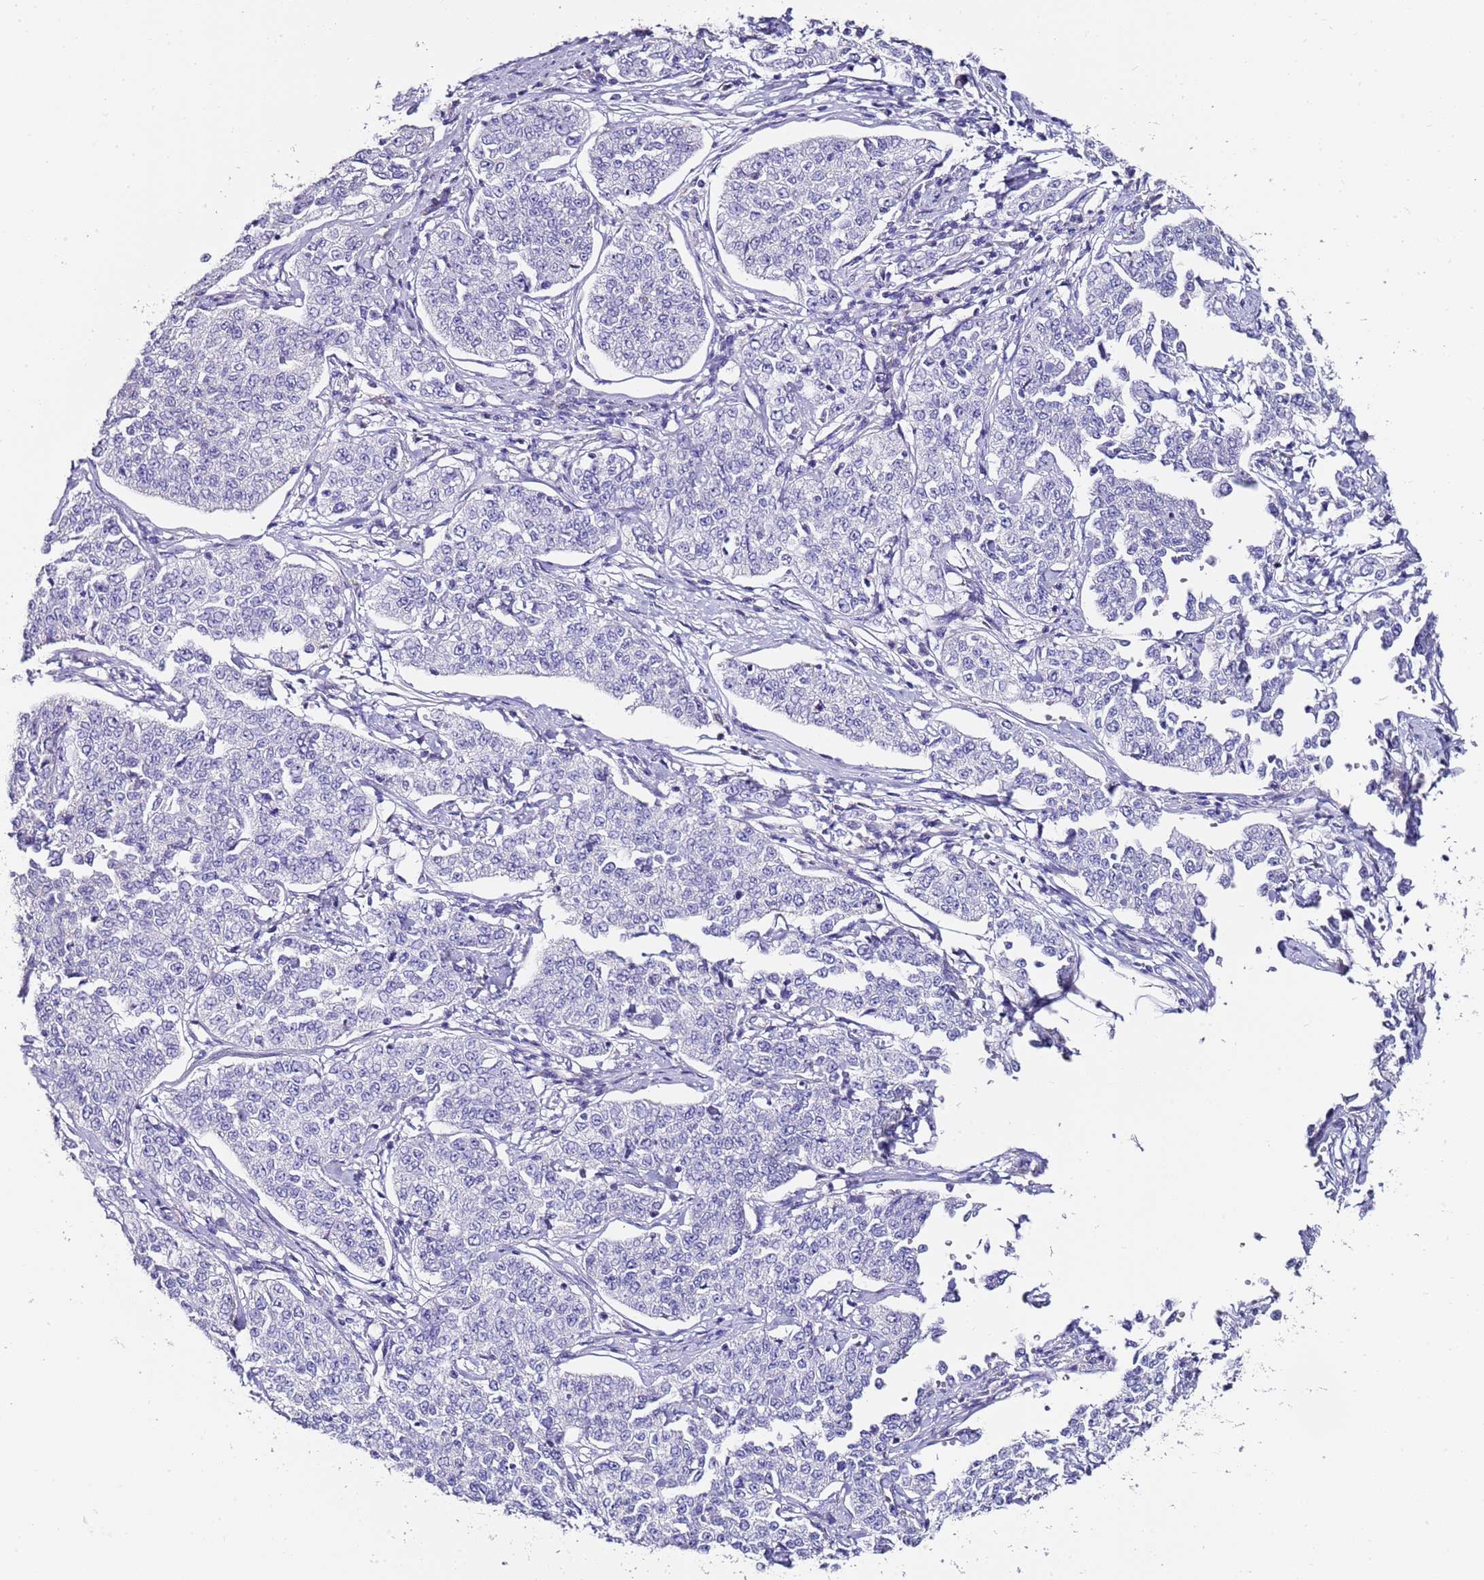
{"staining": {"intensity": "negative", "quantity": "none", "location": "none"}, "tissue": "cervical cancer", "cell_type": "Tumor cells", "image_type": "cancer", "snomed": [{"axis": "morphology", "description": "Squamous cell carcinoma, NOS"}, {"axis": "topography", "description": "Cervix"}], "caption": "The histopathology image exhibits no staining of tumor cells in cervical cancer.", "gene": "MYBPC3", "patient": {"sex": "female", "age": 35}}